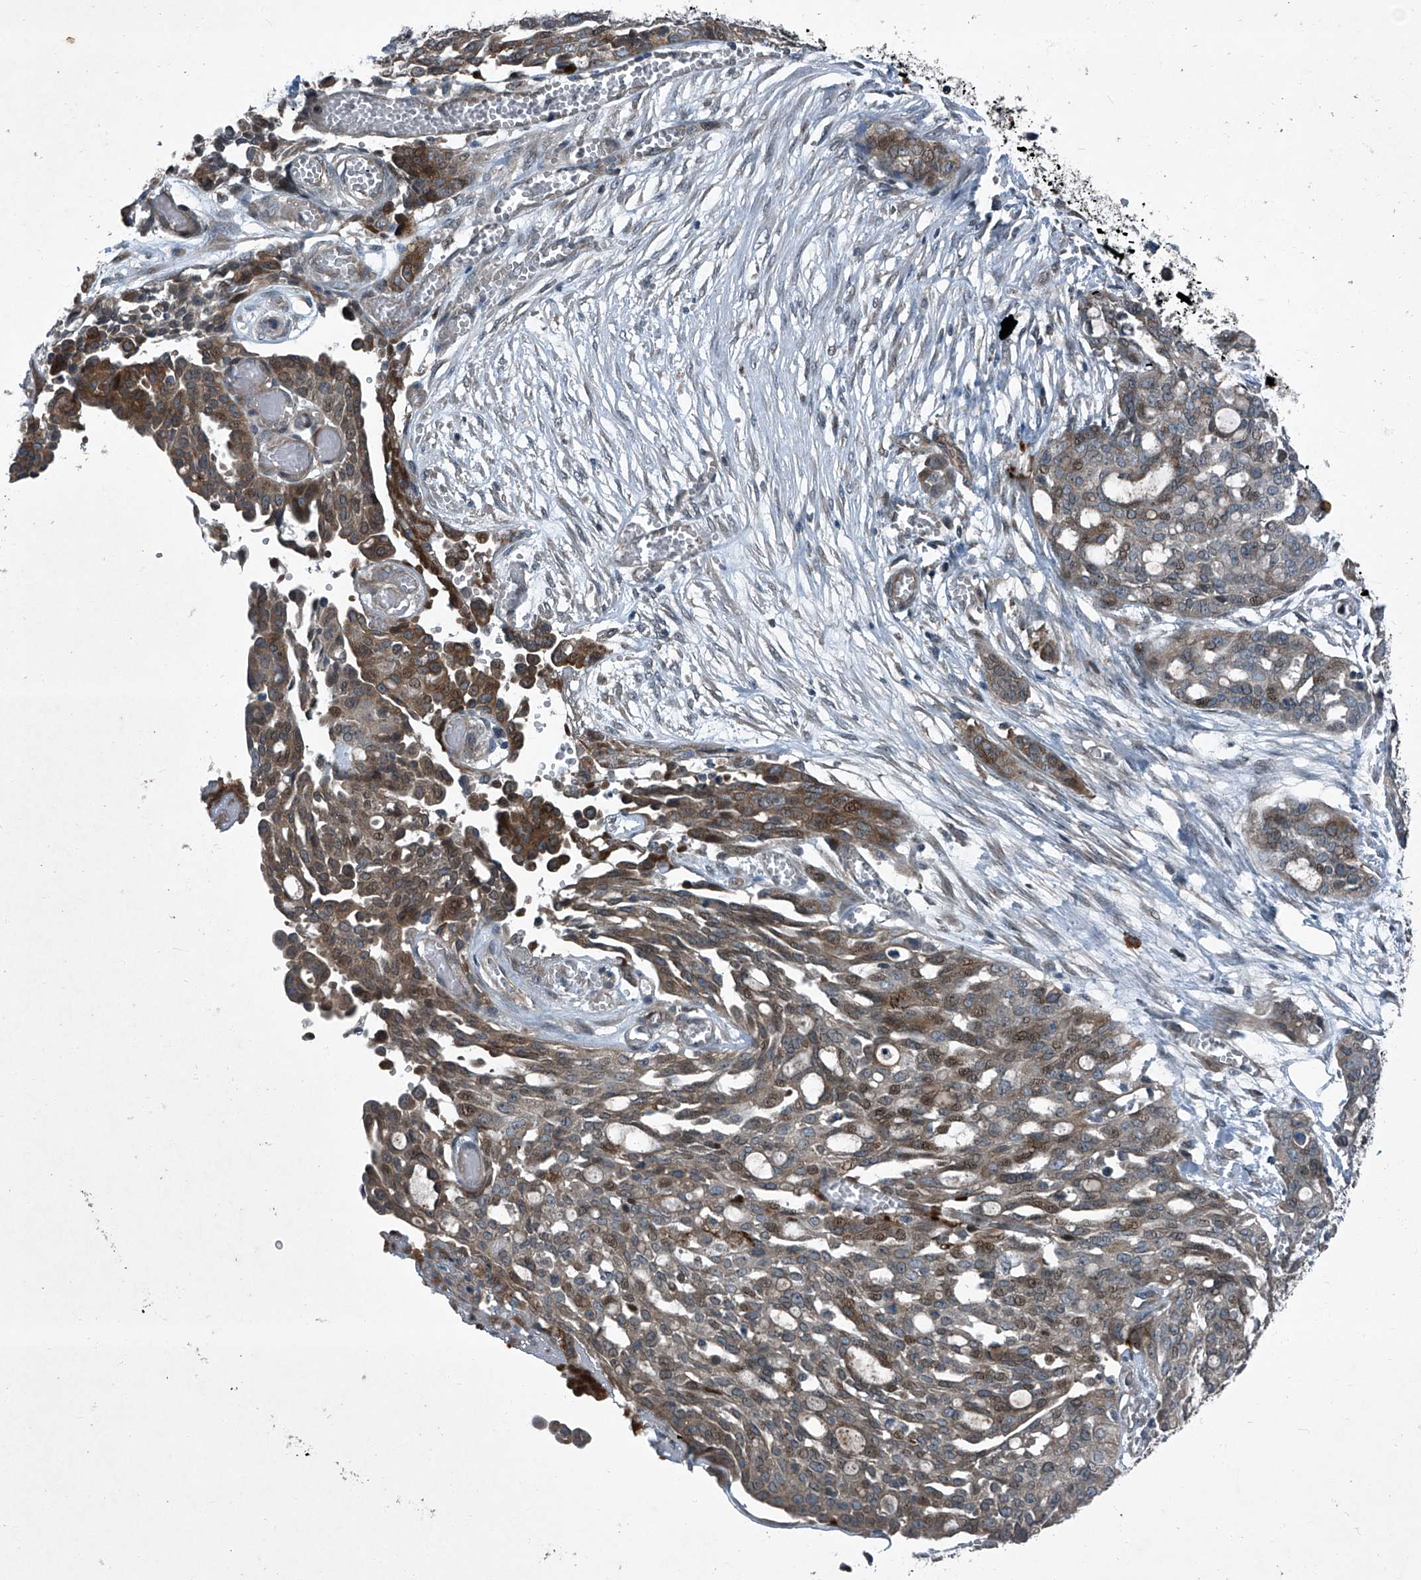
{"staining": {"intensity": "weak", "quantity": "25%-75%", "location": "cytoplasmic/membranous,nuclear"}, "tissue": "ovarian cancer", "cell_type": "Tumor cells", "image_type": "cancer", "snomed": [{"axis": "morphology", "description": "Cystadenocarcinoma, serous, NOS"}, {"axis": "topography", "description": "Soft tissue"}, {"axis": "topography", "description": "Ovary"}], "caption": "Protein analysis of ovarian serous cystadenocarcinoma tissue reveals weak cytoplasmic/membranous and nuclear positivity in approximately 25%-75% of tumor cells. (DAB (3,3'-diaminobenzidine) = brown stain, brightfield microscopy at high magnification).", "gene": "SENP2", "patient": {"sex": "female", "age": 57}}